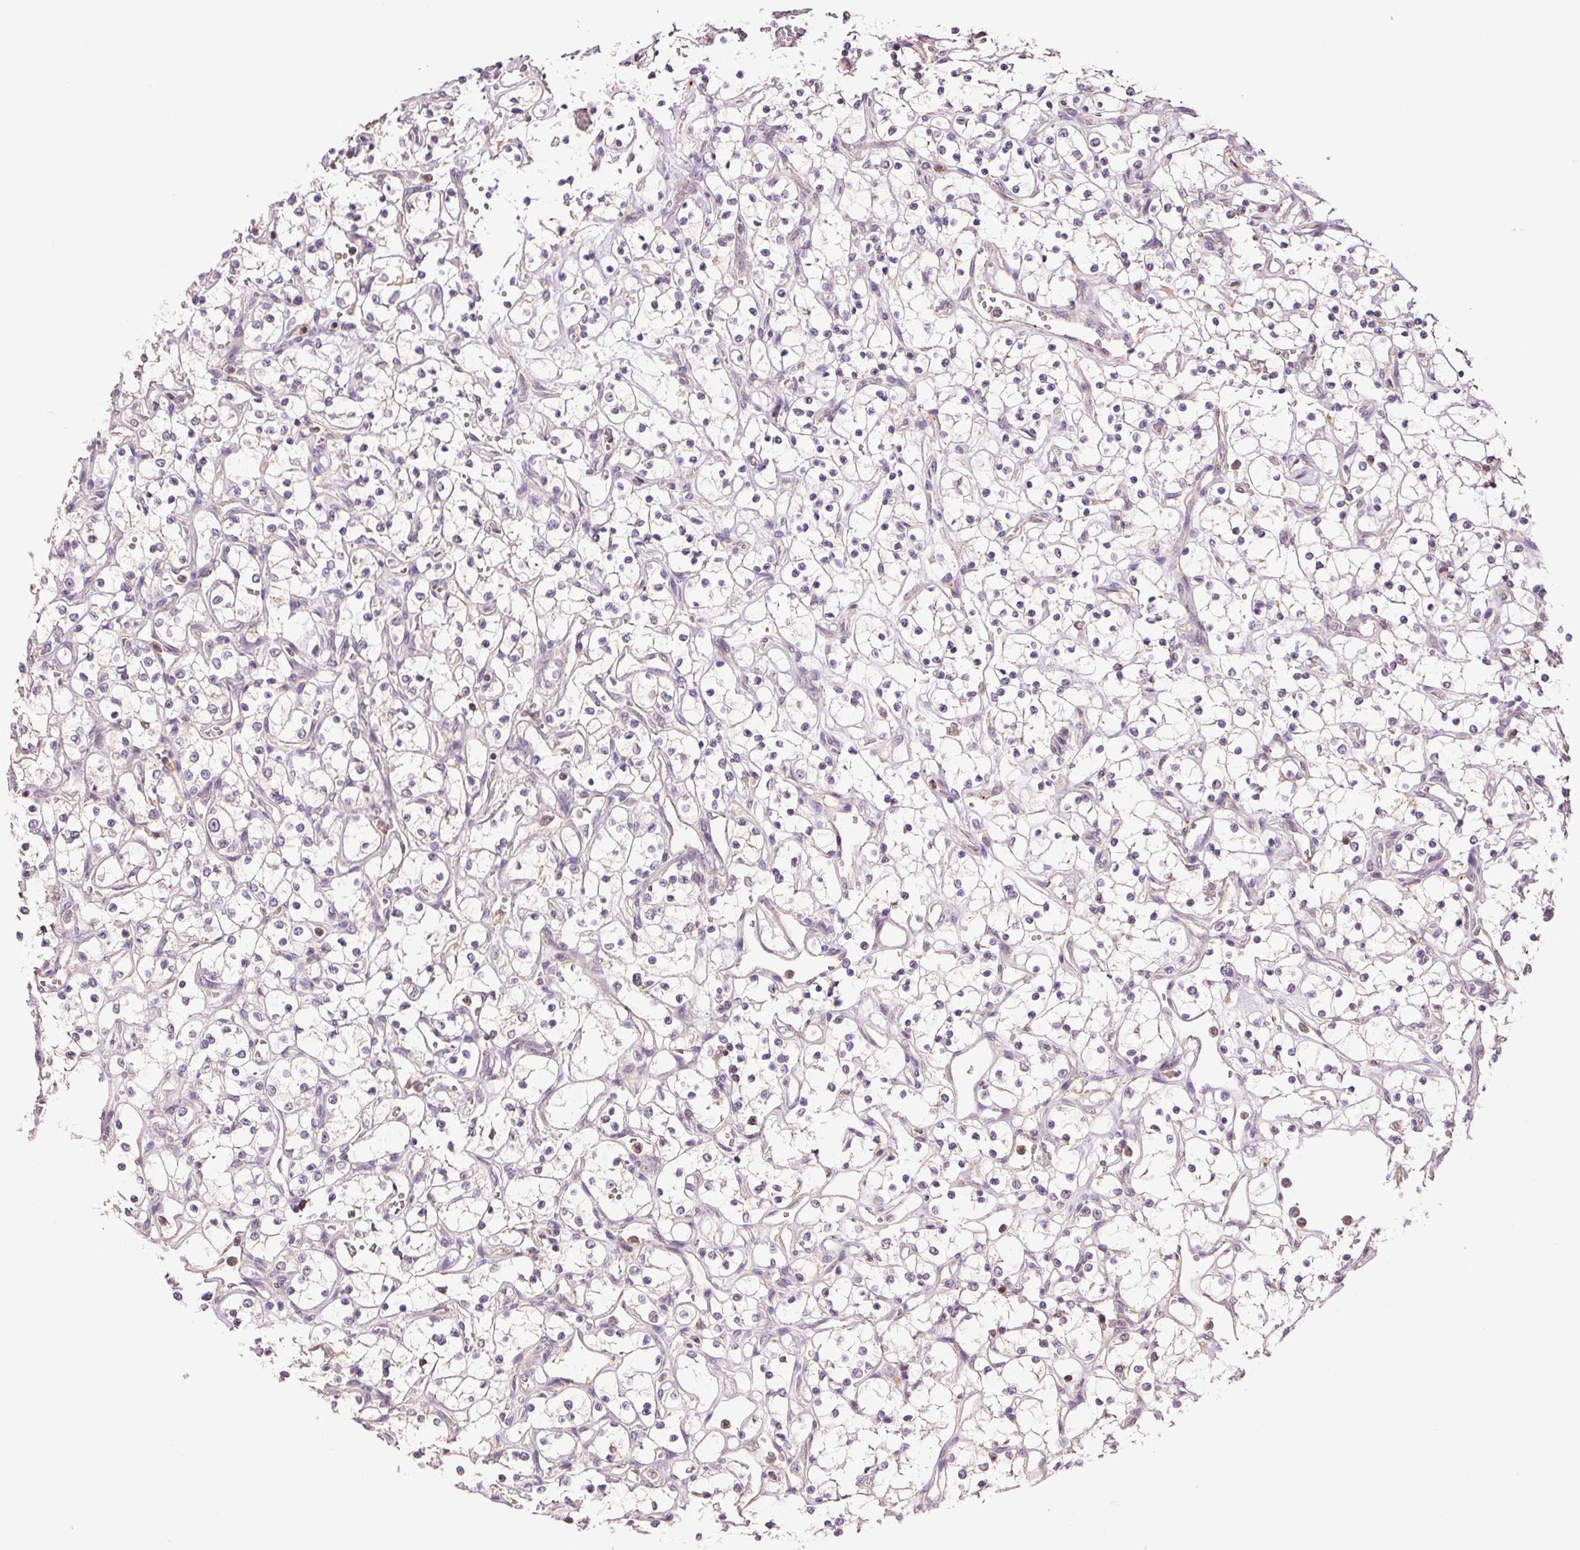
{"staining": {"intensity": "negative", "quantity": "none", "location": "none"}, "tissue": "renal cancer", "cell_type": "Tumor cells", "image_type": "cancer", "snomed": [{"axis": "morphology", "description": "Adenocarcinoma, NOS"}, {"axis": "topography", "description": "Kidney"}], "caption": "Renal cancer was stained to show a protein in brown. There is no significant positivity in tumor cells. (DAB immunohistochemistry with hematoxylin counter stain).", "gene": "TMEM253", "patient": {"sex": "female", "age": 69}}